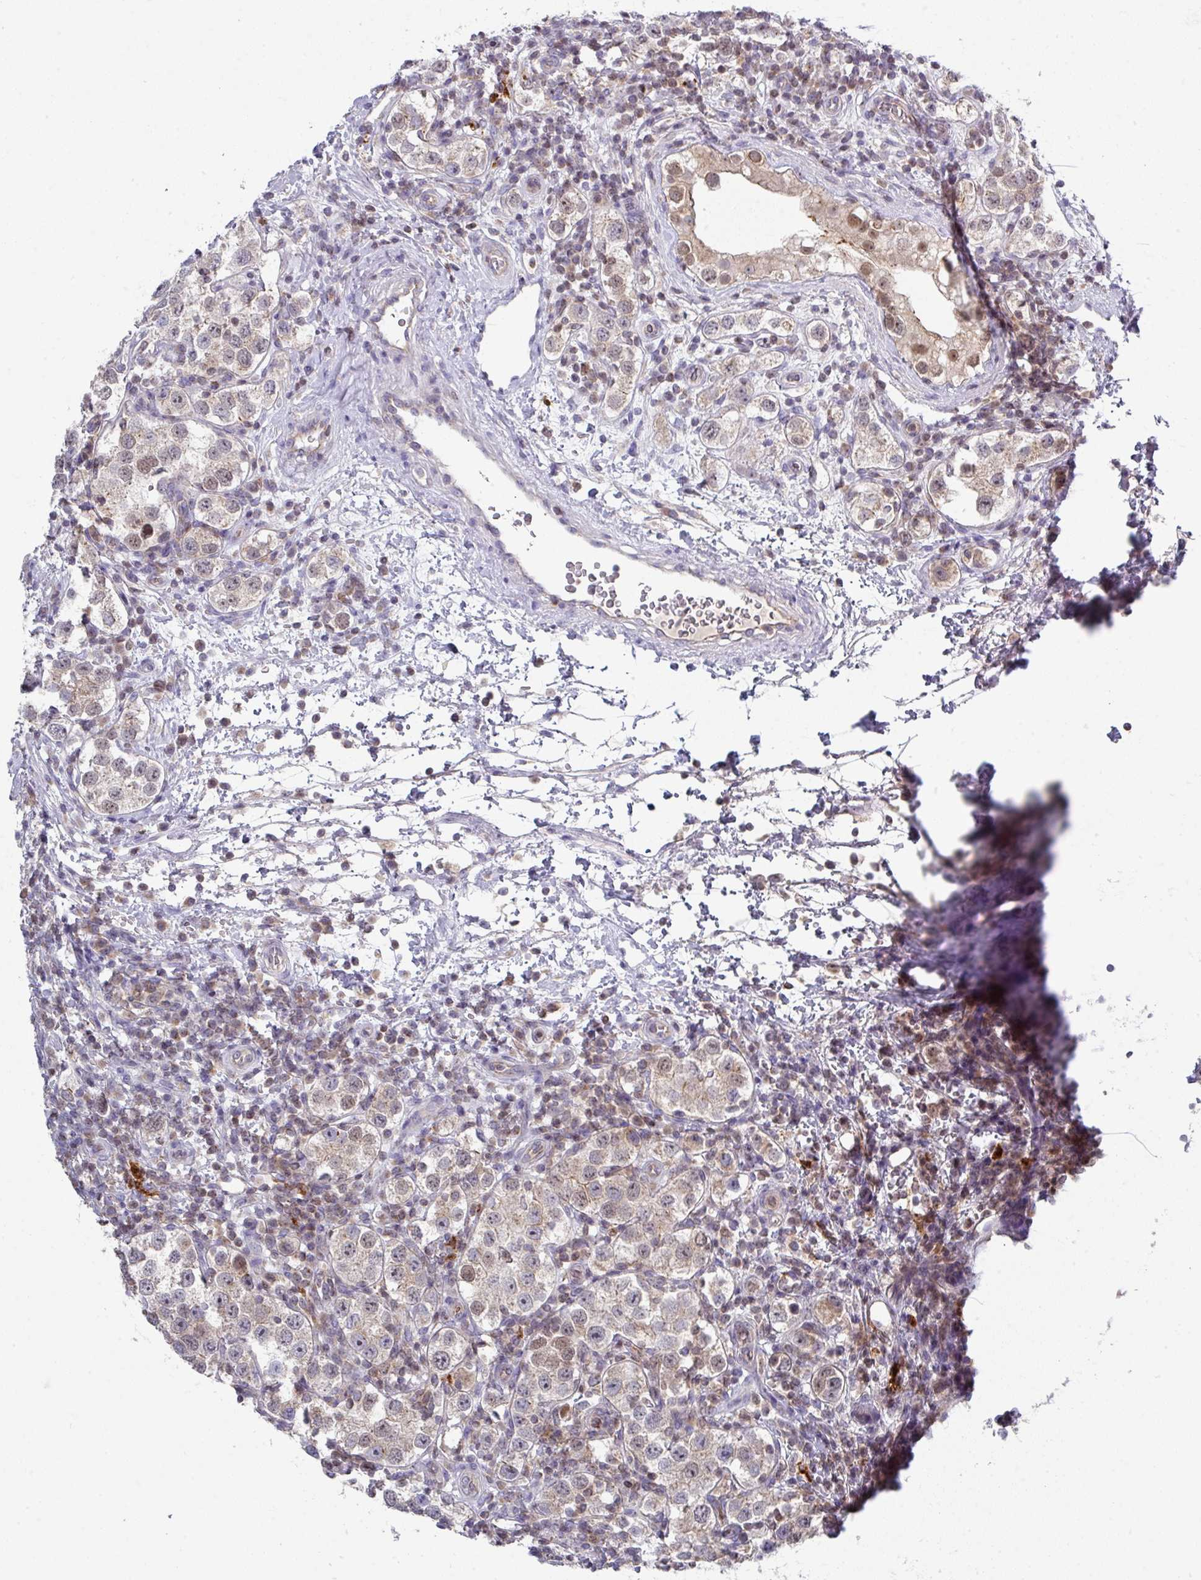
{"staining": {"intensity": "weak", "quantity": "25%-75%", "location": "cytoplasmic/membranous"}, "tissue": "testis cancer", "cell_type": "Tumor cells", "image_type": "cancer", "snomed": [{"axis": "morphology", "description": "Seminoma, NOS"}, {"axis": "topography", "description": "Testis"}], "caption": "A low amount of weak cytoplasmic/membranous expression is seen in approximately 25%-75% of tumor cells in testis cancer (seminoma) tissue.", "gene": "DCAF12L2", "patient": {"sex": "male", "age": 37}}